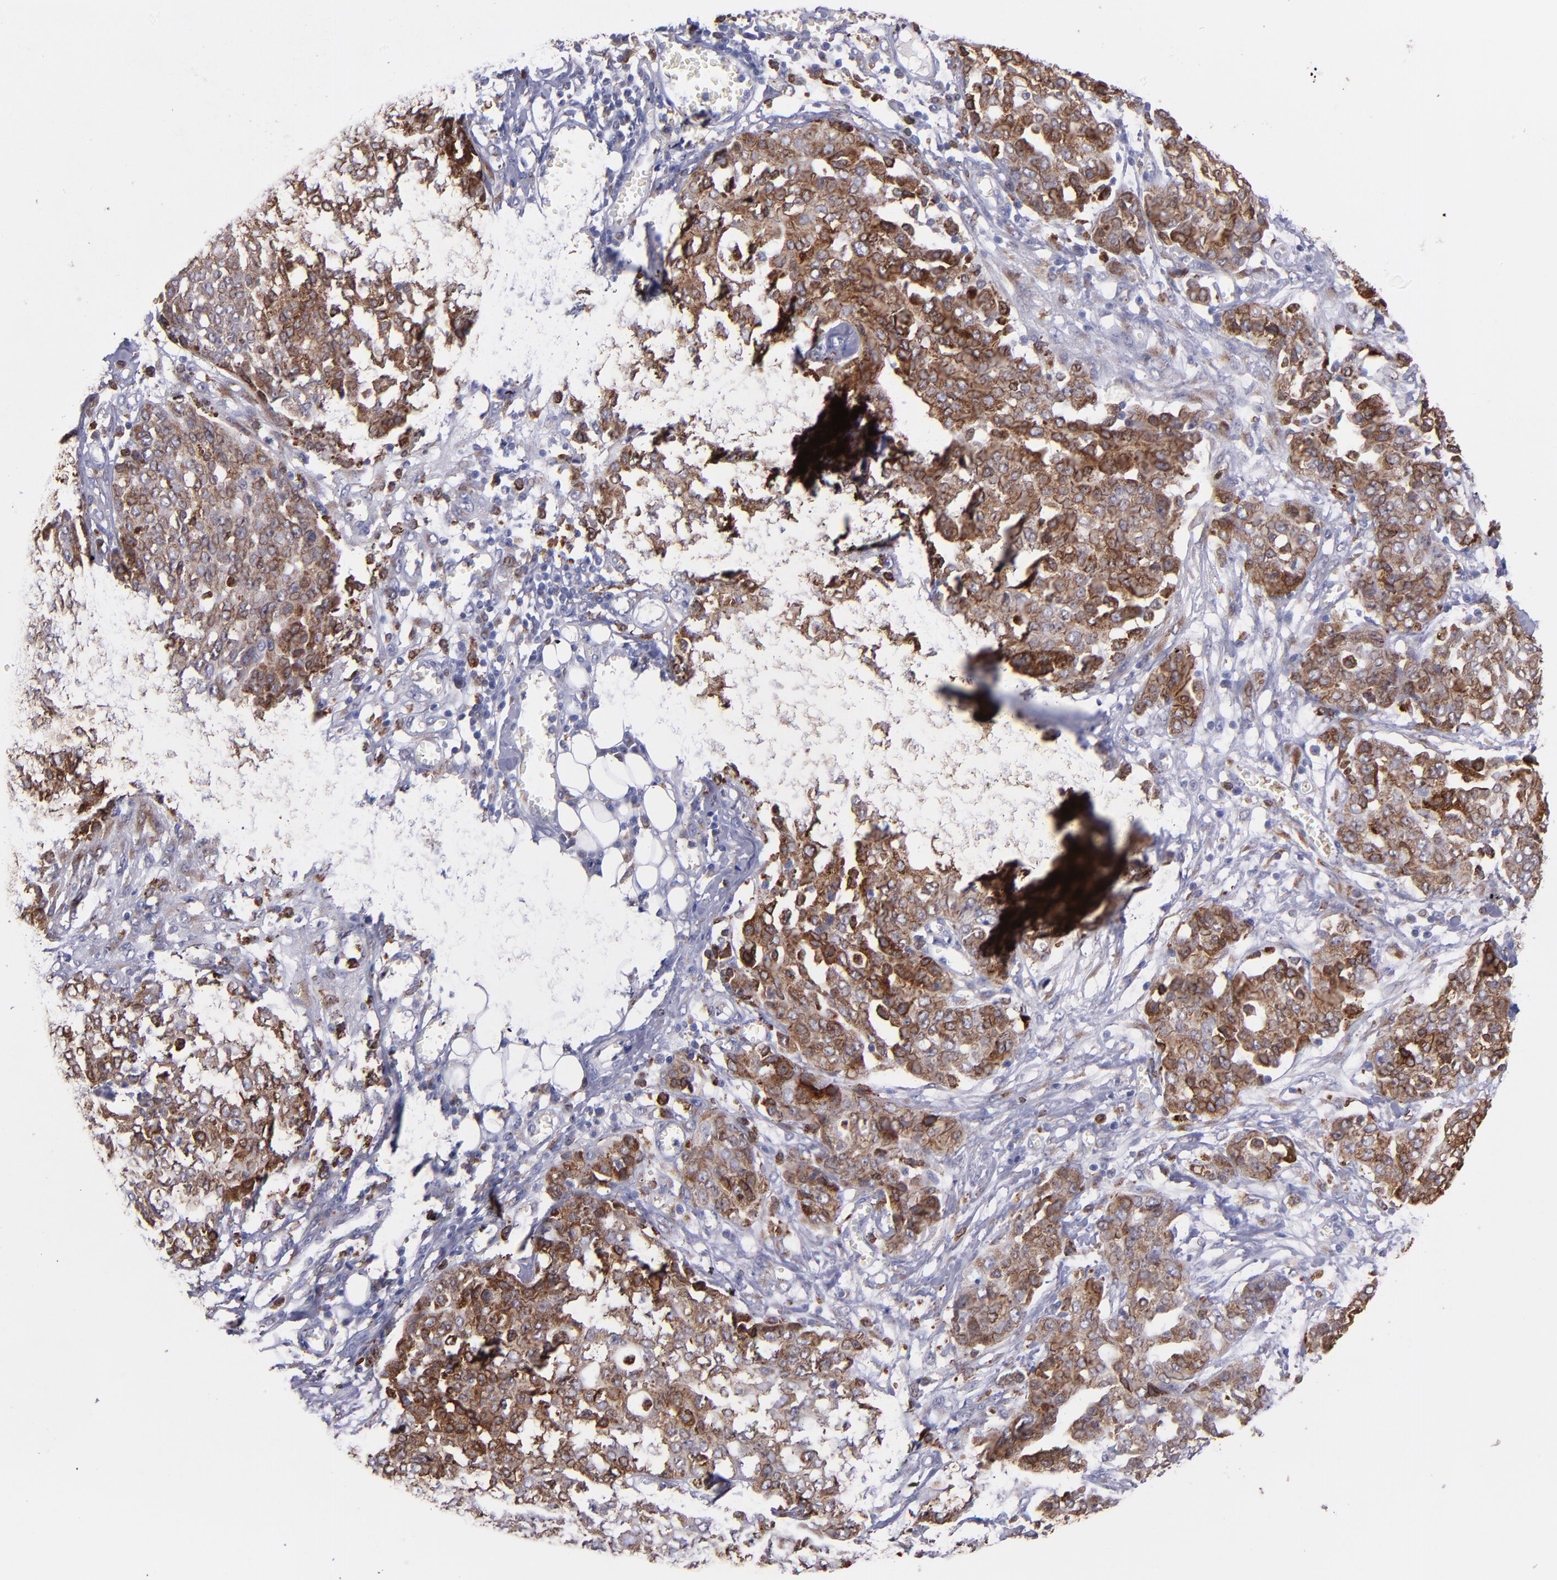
{"staining": {"intensity": "strong", "quantity": ">75%", "location": "cytoplasmic/membranous"}, "tissue": "ovarian cancer", "cell_type": "Tumor cells", "image_type": "cancer", "snomed": [{"axis": "morphology", "description": "Cystadenocarcinoma, serous, NOS"}, {"axis": "topography", "description": "Soft tissue"}, {"axis": "topography", "description": "Ovary"}], "caption": "Strong cytoplasmic/membranous protein staining is identified in approximately >75% of tumor cells in ovarian cancer.", "gene": "PTGS1", "patient": {"sex": "female", "age": 57}}